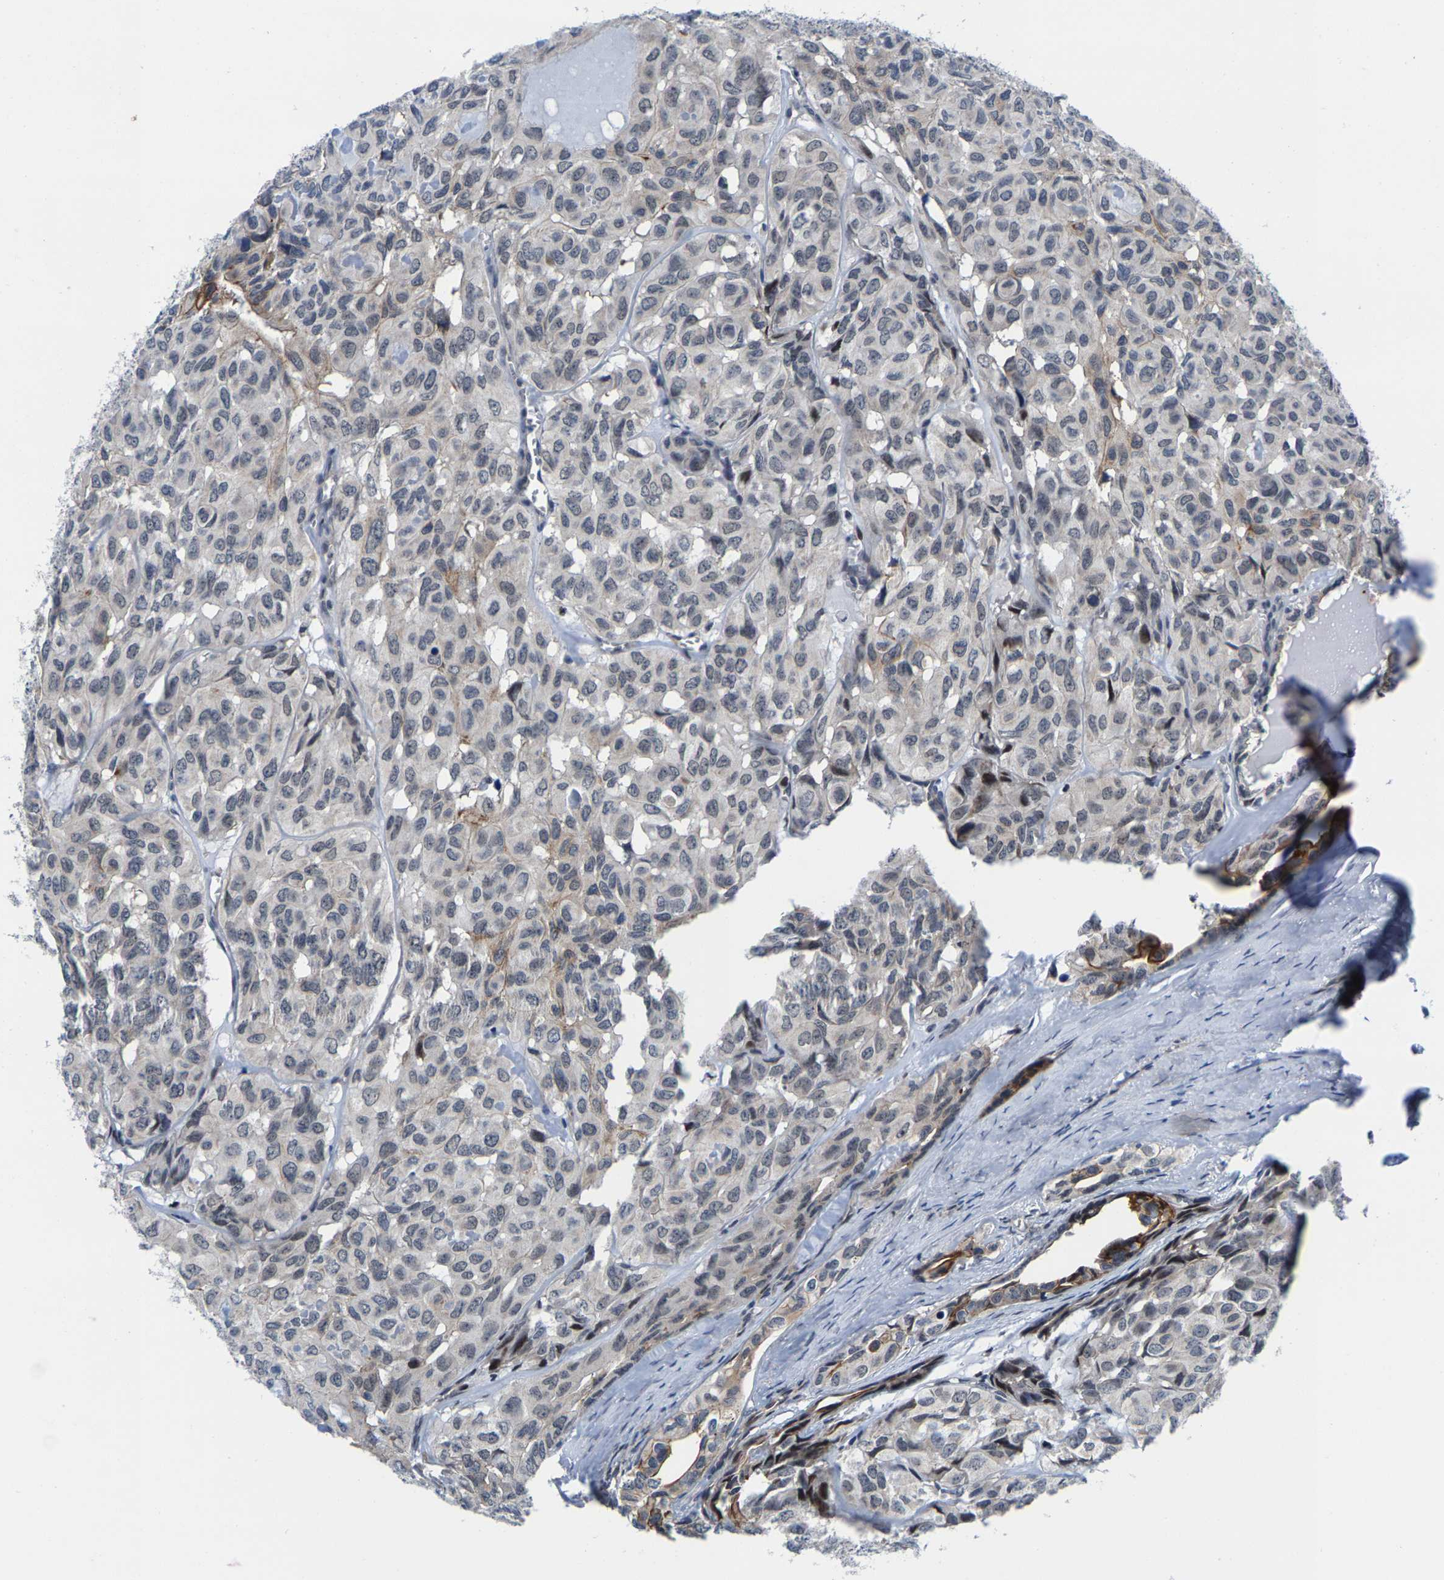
{"staining": {"intensity": "moderate", "quantity": "<25%", "location": "cytoplasmic/membranous"}, "tissue": "head and neck cancer", "cell_type": "Tumor cells", "image_type": "cancer", "snomed": [{"axis": "morphology", "description": "Adenocarcinoma, NOS"}, {"axis": "topography", "description": "Salivary gland, NOS"}, {"axis": "topography", "description": "Head-Neck"}], "caption": "Tumor cells demonstrate low levels of moderate cytoplasmic/membranous staining in about <25% of cells in head and neck adenocarcinoma.", "gene": "GTPBP10", "patient": {"sex": "female", "age": 76}}